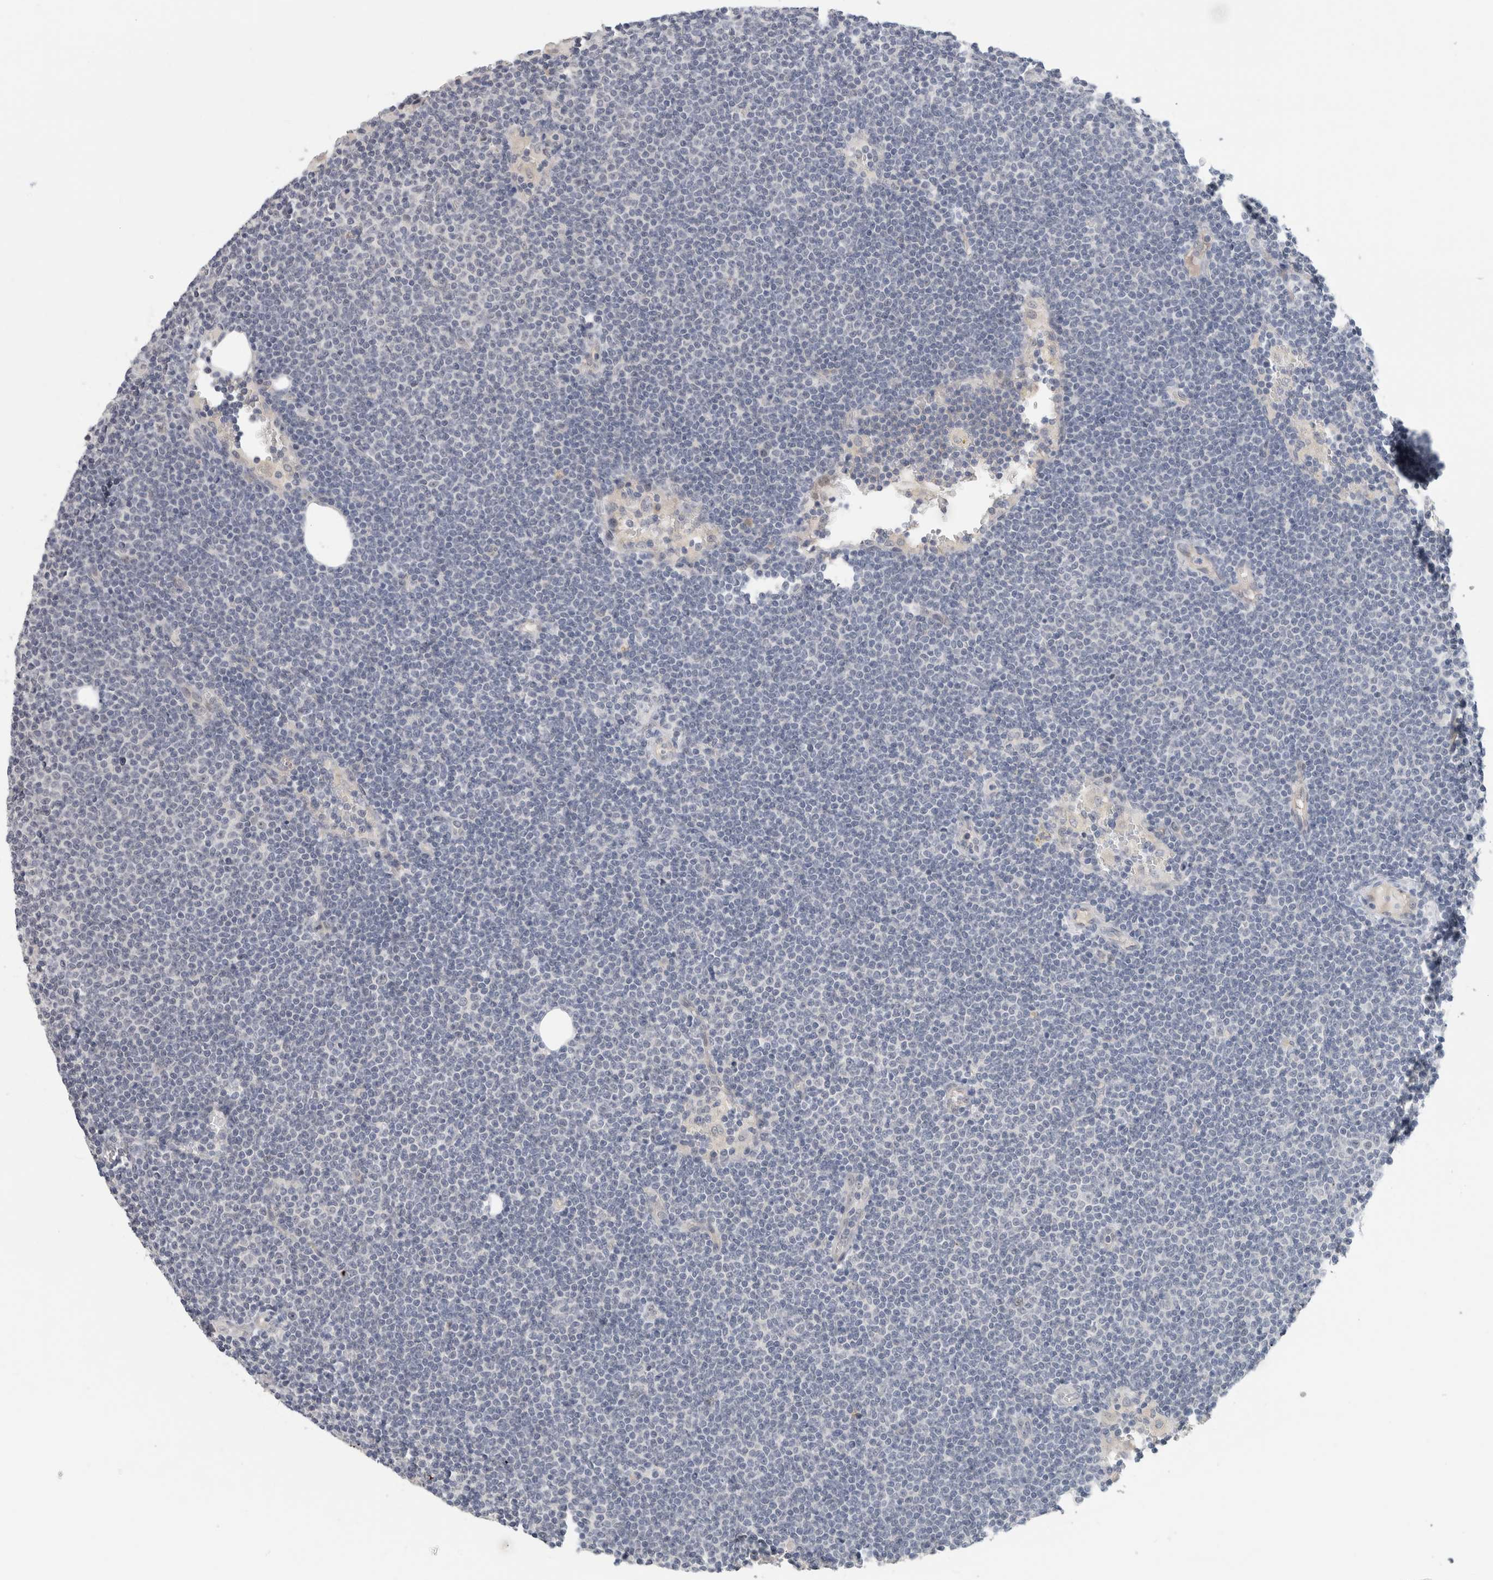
{"staining": {"intensity": "negative", "quantity": "none", "location": "none"}, "tissue": "lymphoma", "cell_type": "Tumor cells", "image_type": "cancer", "snomed": [{"axis": "morphology", "description": "Malignant lymphoma, non-Hodgkin's type, Low grade"}, {"axis": "topography", "description": "Lymph node"}], "caption": "High magnification brightfield microscopy of malignant lymphoma, non-Hodgkin's type (low-grade) stained with DAB (3,3'-diaminobenzidine) (brown) and counterstained with hematoxylin (blue): tumor cells show no significant staining.", "gene": "HCN3", "patient": {"sex": "female", "age": 53}}